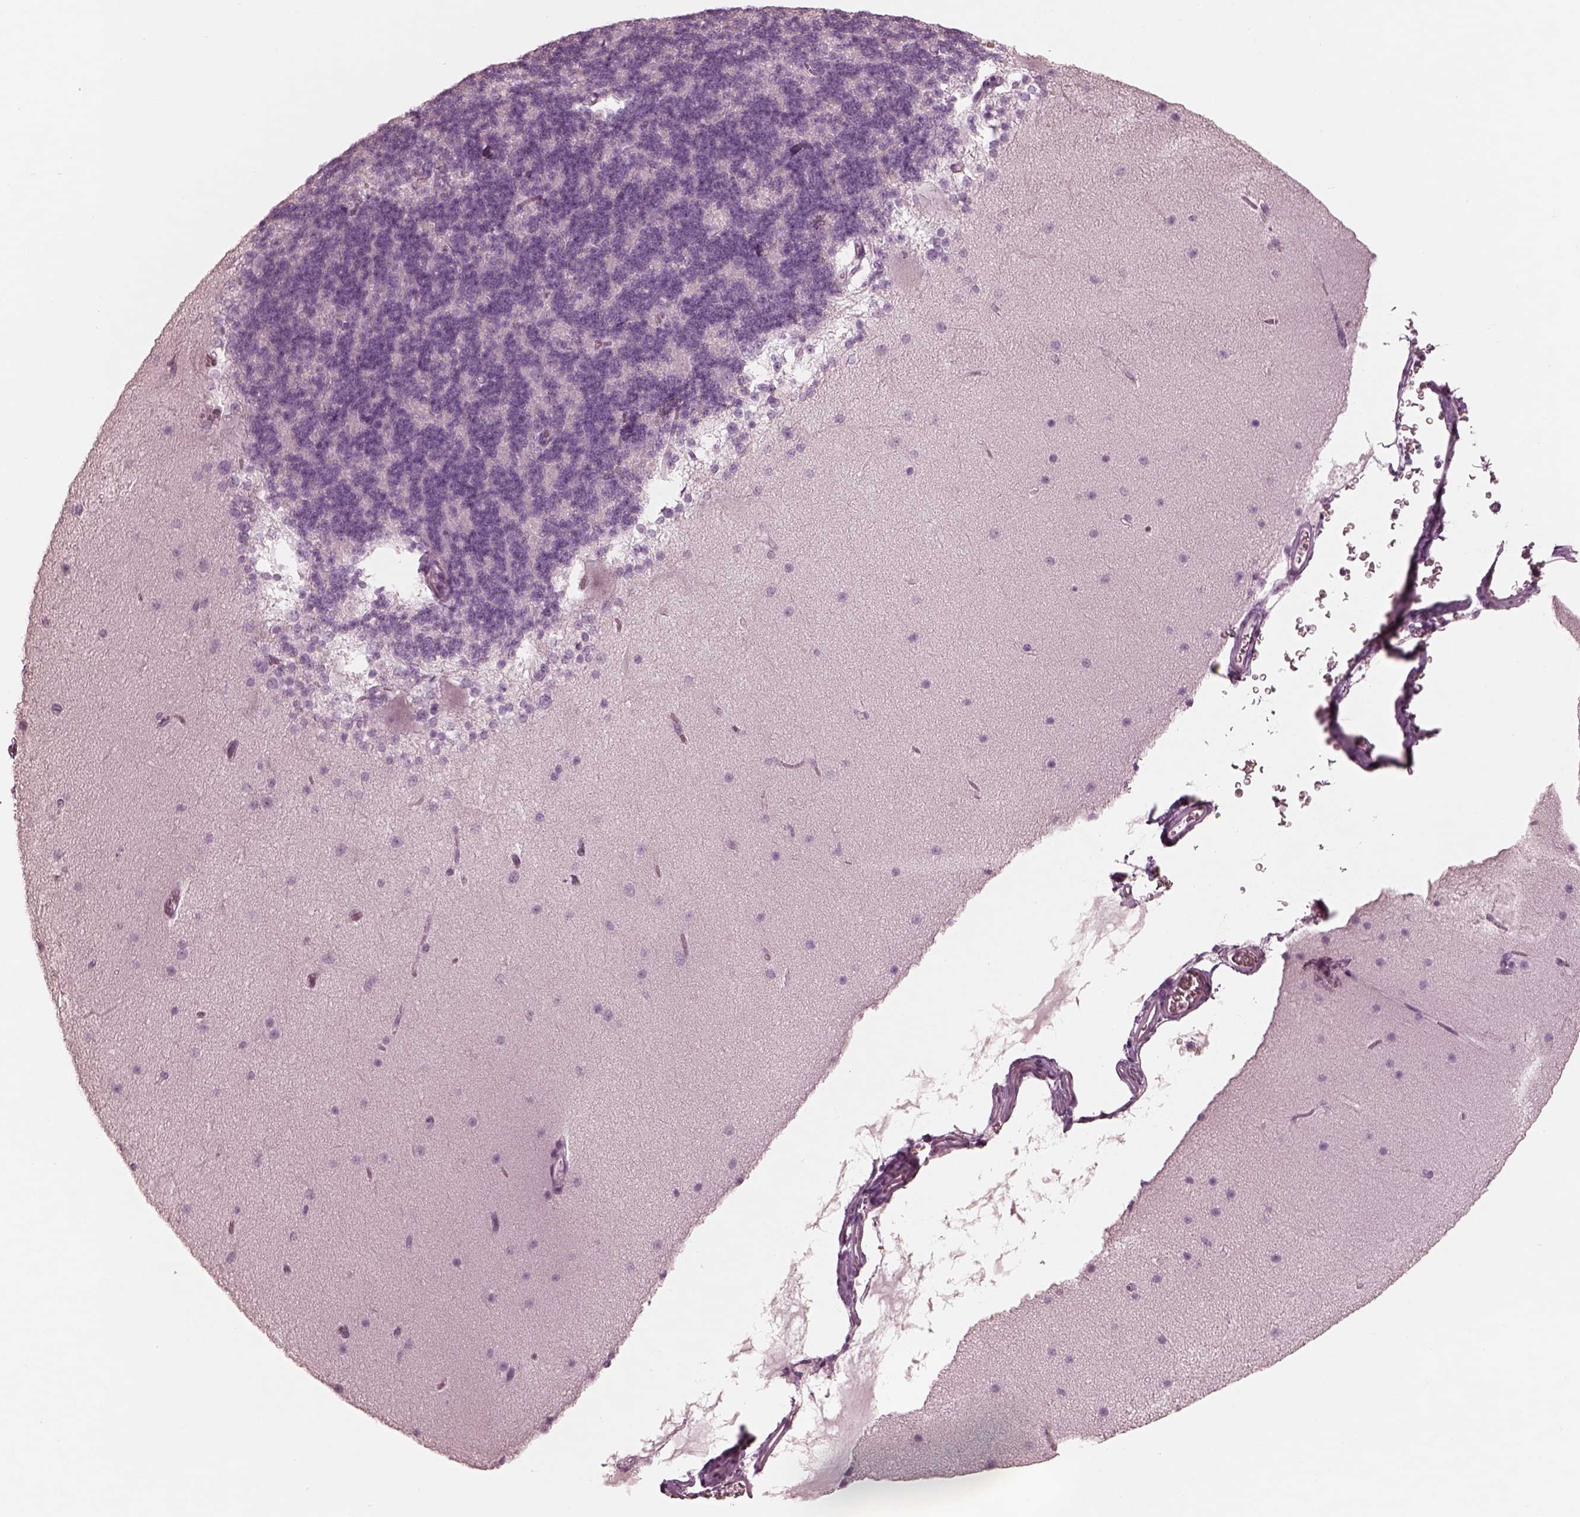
{"staining": {"intensity": "negative", "quantity": "none", "location": "none"}, "tissue": "cerebellum", "cell_type": "Cells in granular layer", "image_type": "normal", "snomed": [{"axis": "morphology", "description": "Normal tissue, NOS"}, {"axis": "topography", "description": "Cerebellum"}], "caption": "High magnification brightfield microscopy of benign cerebellum stained with DAB (3,3'-diaminobenzidine) (brown) and counterstained with hematoxylin (blue): cells in granular layer show no significant staining. (Stains: DAB (3,3'-diaminobenzidine) immunohistochemistry (IHC) with hematoxylin counter stain, Microscopy: brightfield microscopy at high magnification).", "gene": "PON3", "patient": {"sex": "female", "age": 19}}